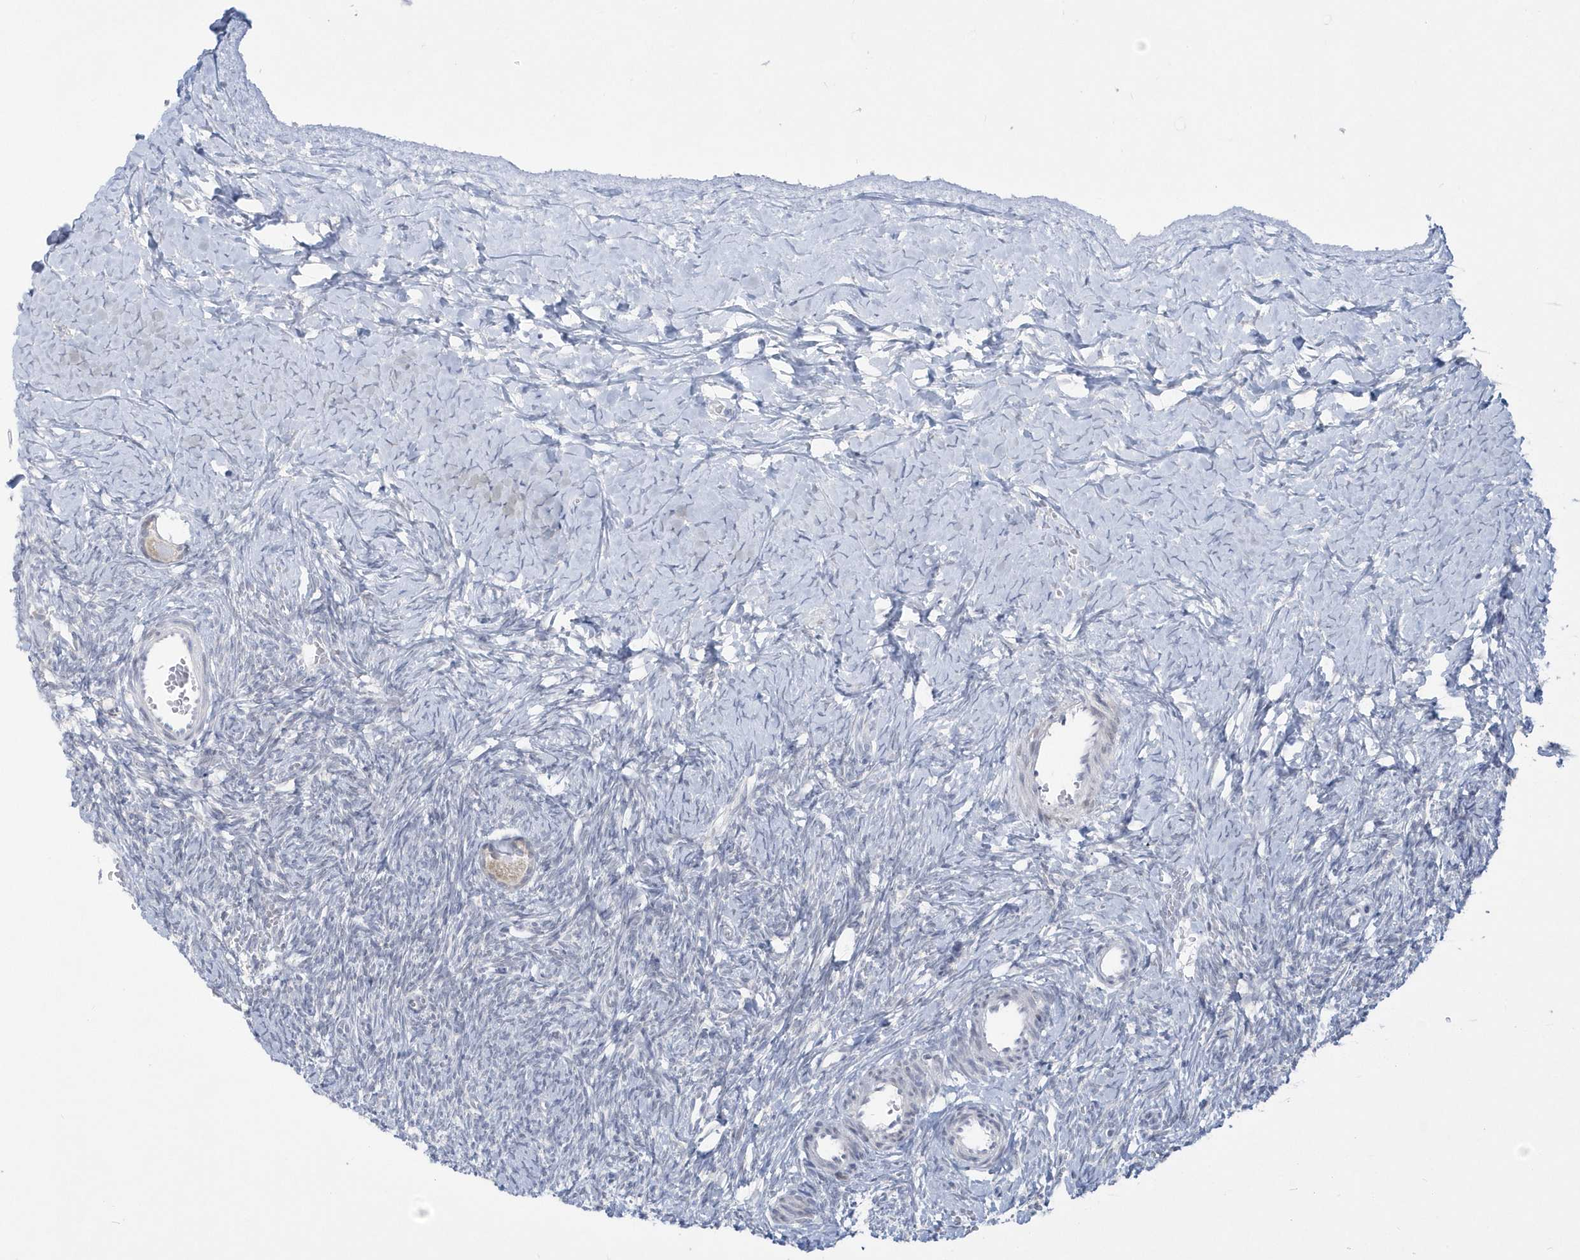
{"staining": {"intensity": "negative", "quantity": "none", "location": "none"}, "tissue": "ovary", "cell_type": "Follicle cells", "image_type": "normal", "snomed": [{"axis": "morphology", "description": "Normal tissue, NOS"}, {"axis": "morphology", "description": "Developmental malformation"}, {"axis": "topography", "description": "Ovary"}], "caption": "Follicle cells are negative for brown protein staining in unremarkable ovary. (DAB (3,3'-diaminobenzidine) IHC with hematoxylin counter stain).", "gene": "PCBD1", "patient": {"sex": "female", "age": 39}}